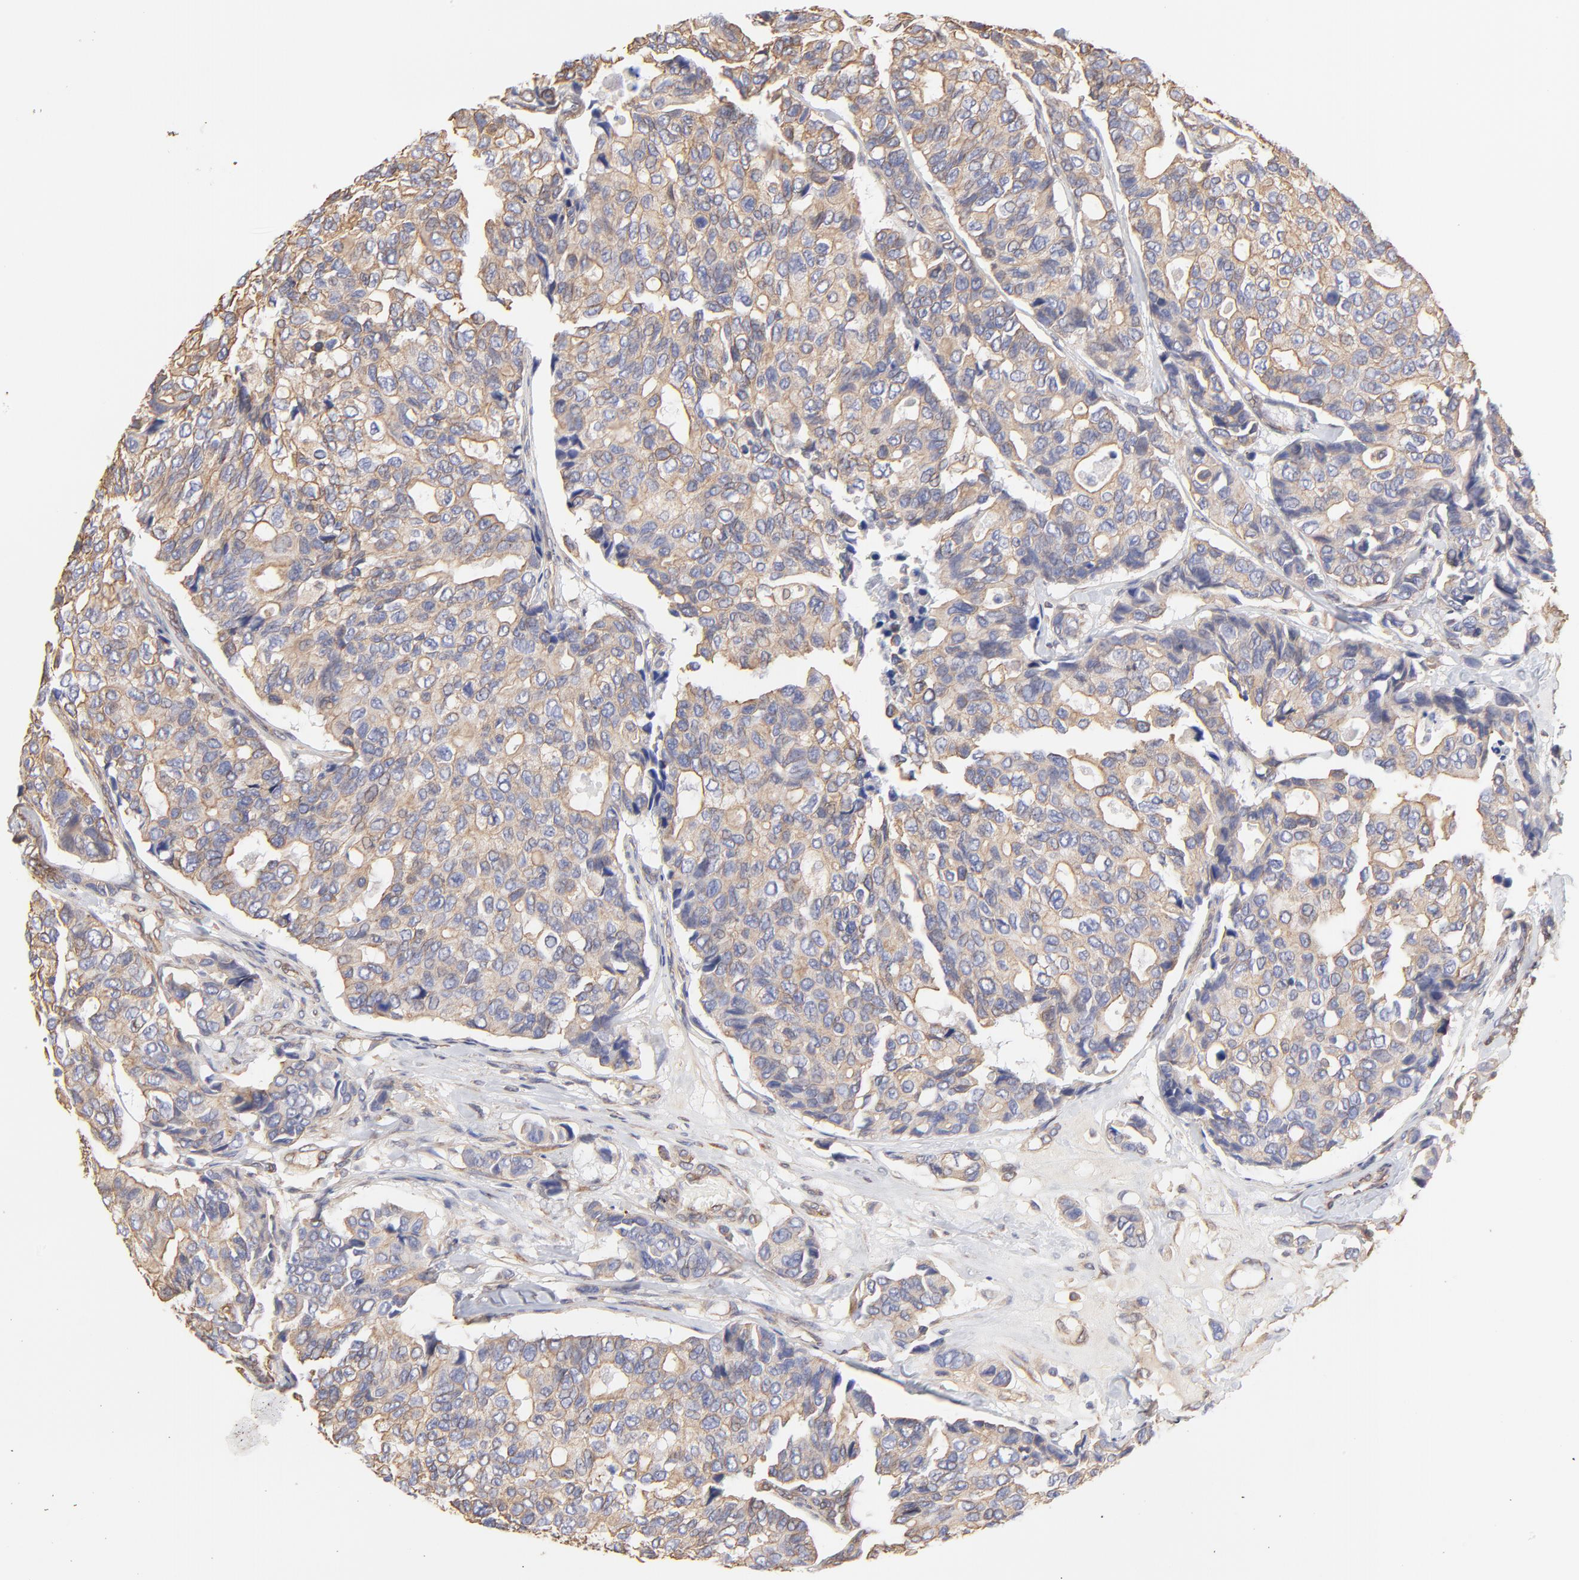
{"staining": {"intensity": "weak", "quantity": ">75%", "location": "cytoplasmic/membranous"}, "tissue": "breast cancer", "cell_type": "Tumor cells", "image_type": "cancer", "snomed": [{"axis": "morphology", "description": "Duct carcinoma"}, {"axis": "topography", "description": "Breast"}], "caption": "High-power microscopy captured an immunohistochemistry image of intraductal carcinoma (breast), revealing weak cytoplasmic/membranous positivity in about >75% of tumor cells.", "gene": "LRCH2", "patient": {"sex": "female", "age": 69}}